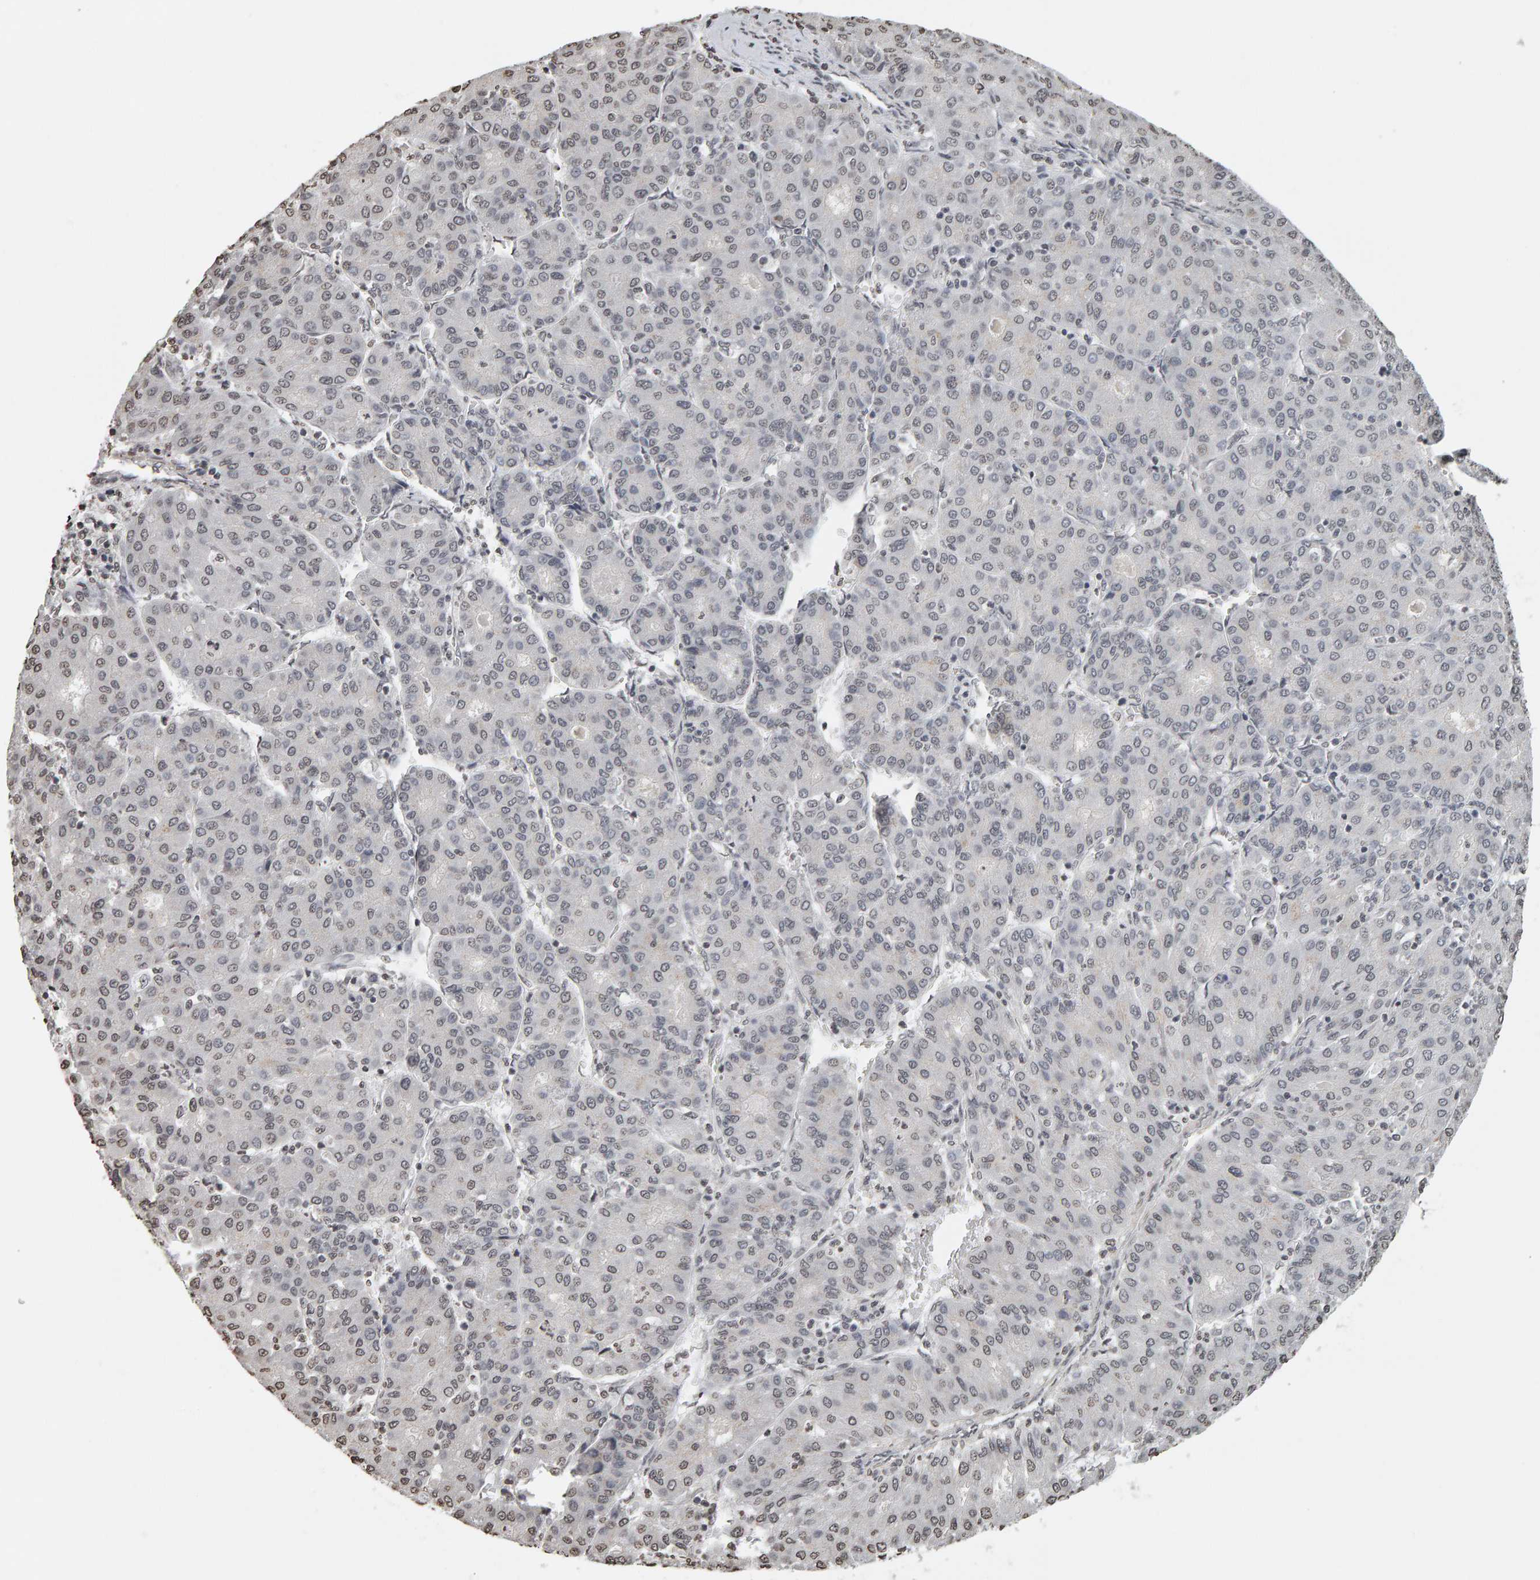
{"staining": {"intensity": "weak", "quantity": "25%-75%", "location": "nuclear"}, "tissue": "liver cancer", "cell_type": "Tumor cells", "image_type": "cancer", "snomed": [{"axis": "morphology", "description": "Carcinoma, Hepatocellular, NOS"}, {"axis": "topography", "description": "Liver"}], "caption": "Immunohistochemical staining of human hepatocellular carcinoma (liver) demonstrates low levels of weak nuclear protein staining in approximately 25%-75% of tumor cells.", "gene": "AFF4", "patient": {"sex": "male", "age": 65}}